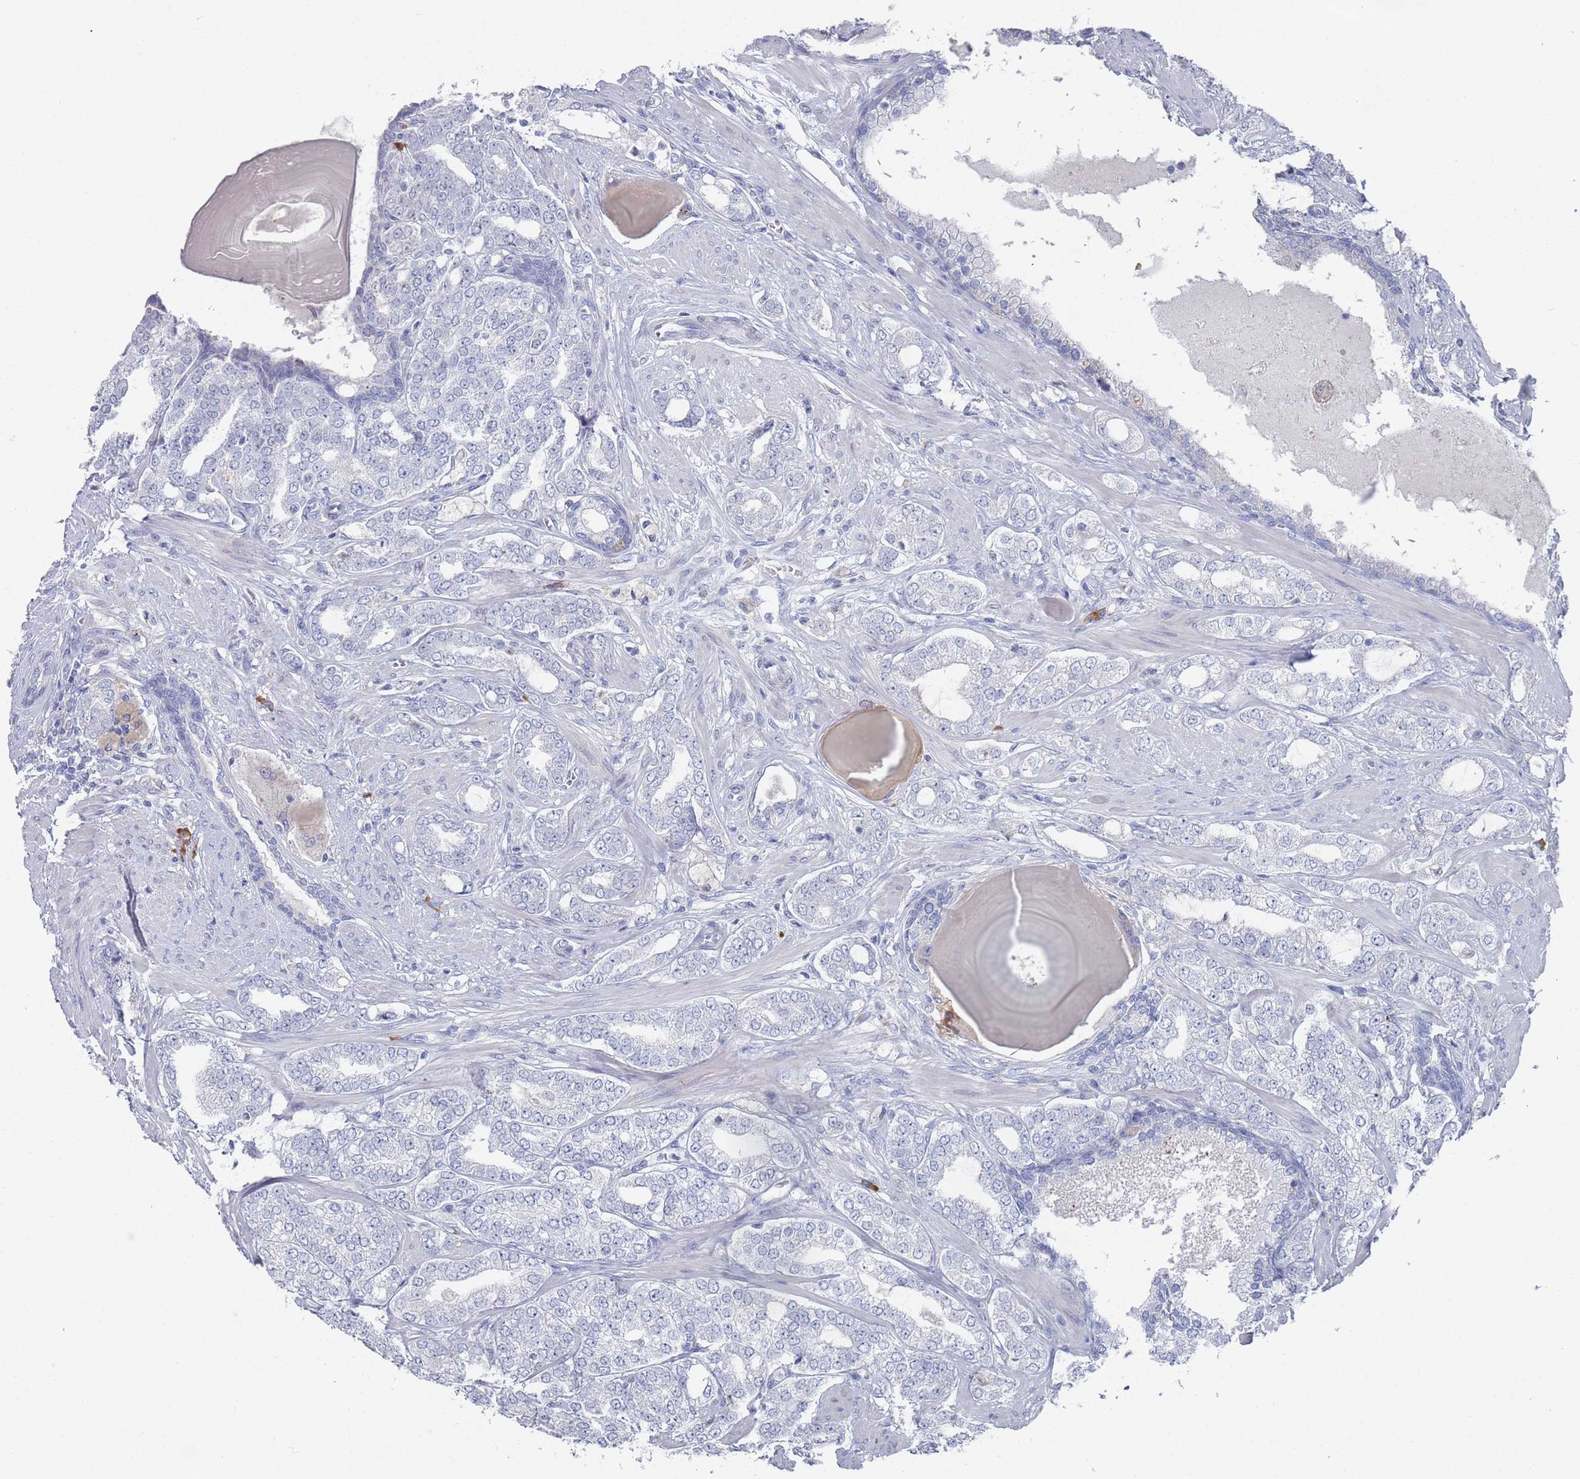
{"staining": {"intensity": "negative", "quantity": "none", "location": "none"}, "tissue": "prostate cancer", "cell_type": "Tumor cells", "image_type": "cancer", "snomed": [{"axis": "morphology", "description": "Adenocarcinoma, High grade"}, {"axis": "topography", "description": "Prostate"}], "caption": "Immunohistochemistry image of prostate cancer (adenocarcinoma (high-grade)) stained for a protein (brown), which demonstrates no expression in tumor cells.", "gene": "MAT1A", "patient": {"sex": "male", "age": 64}}